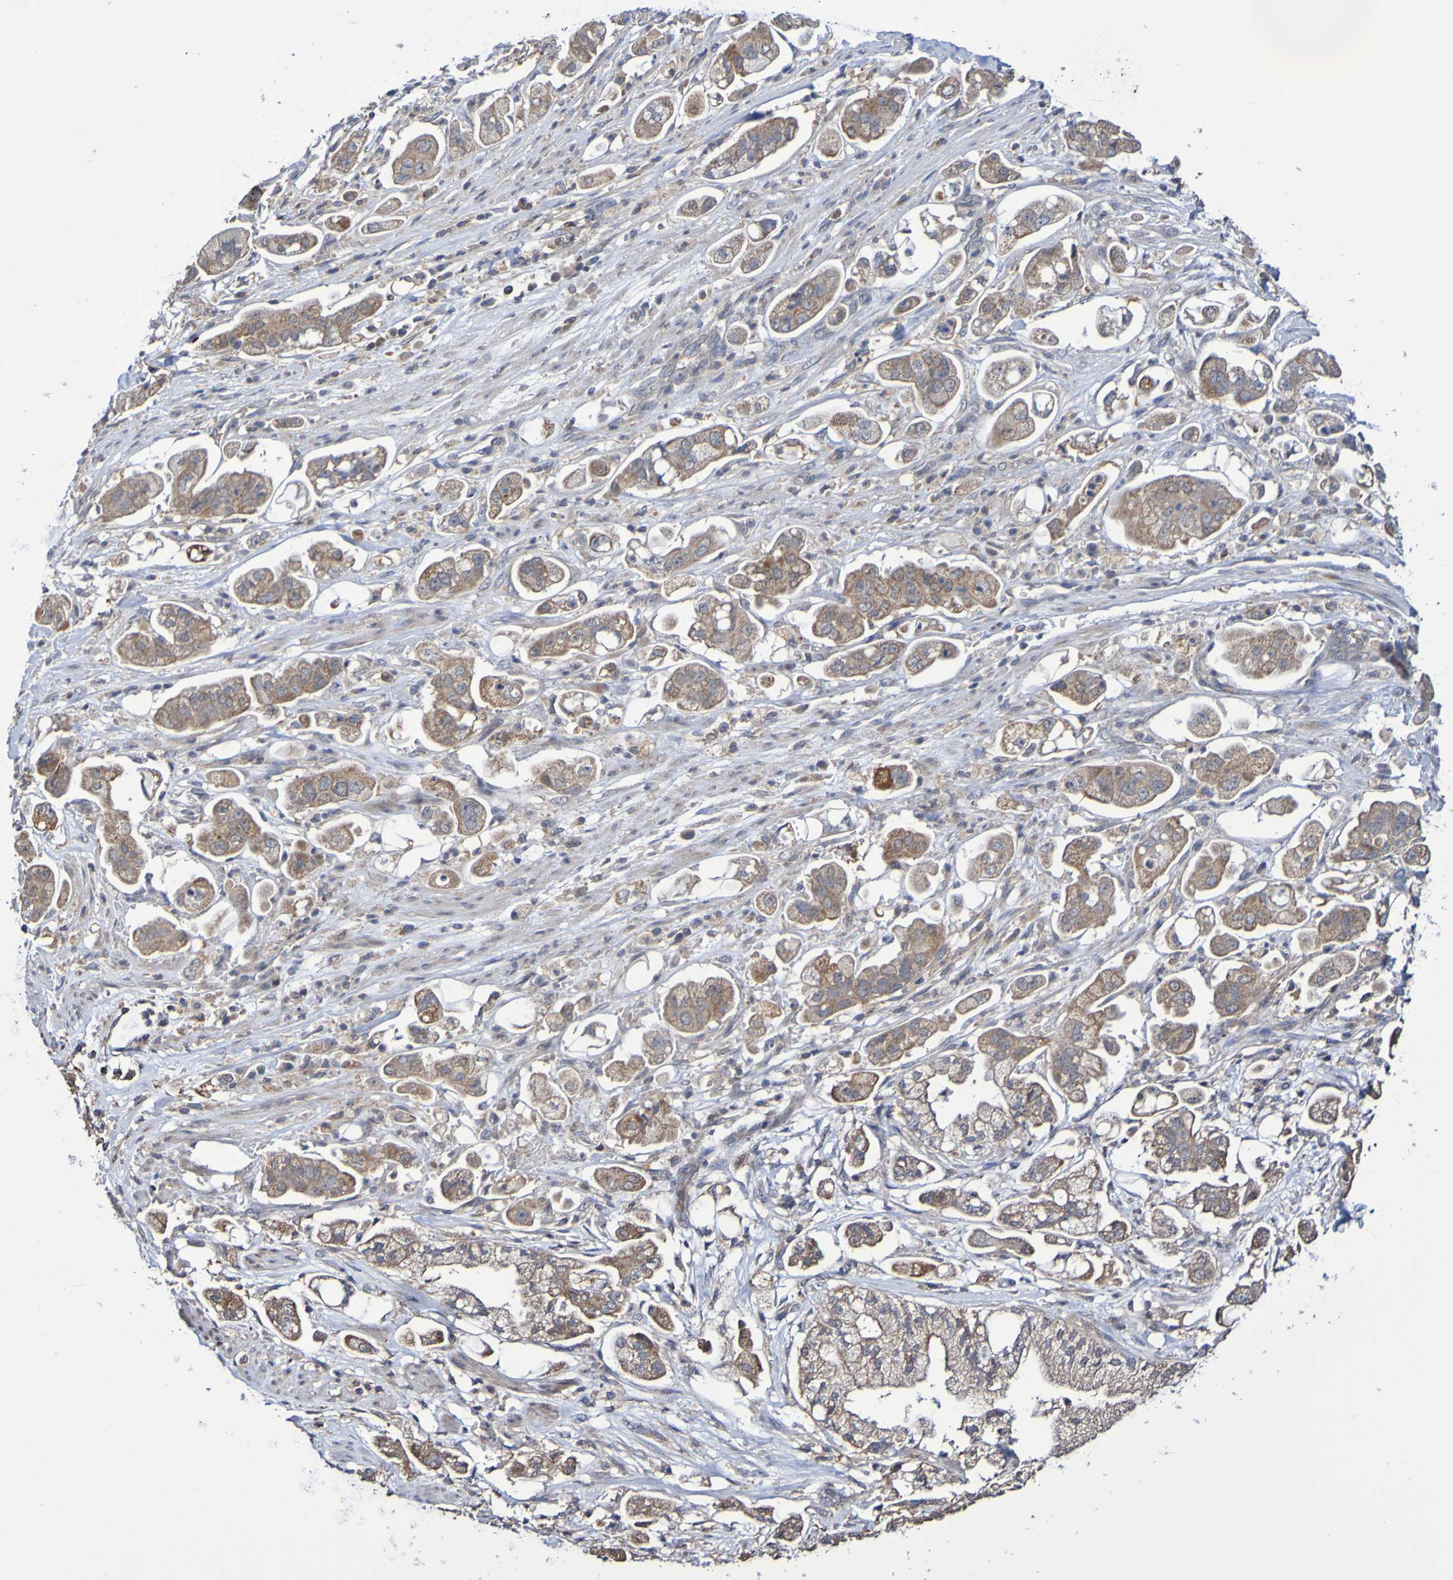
{"staining": {"intensity": "moderate", "quantity": ">75%", "location": "cytoplasmic/membranous"}, "tissue": "stomach cancer", "cell_type": "Tumor cells", "image_type": "cancer", "snomed": [{"axis": "morphology", "description": "Adenocarcinoma, NOS"}, {"axis": "topography", "description": "Stomach"}], "caption": "Stomach cancer stained for a protein (brown) reveals moderate cytoplasmic/membranous positive staining in approximately >75% of tumor cells.", "gene": "C3orf18", "patient": {"sex": "male", "age": 62}}